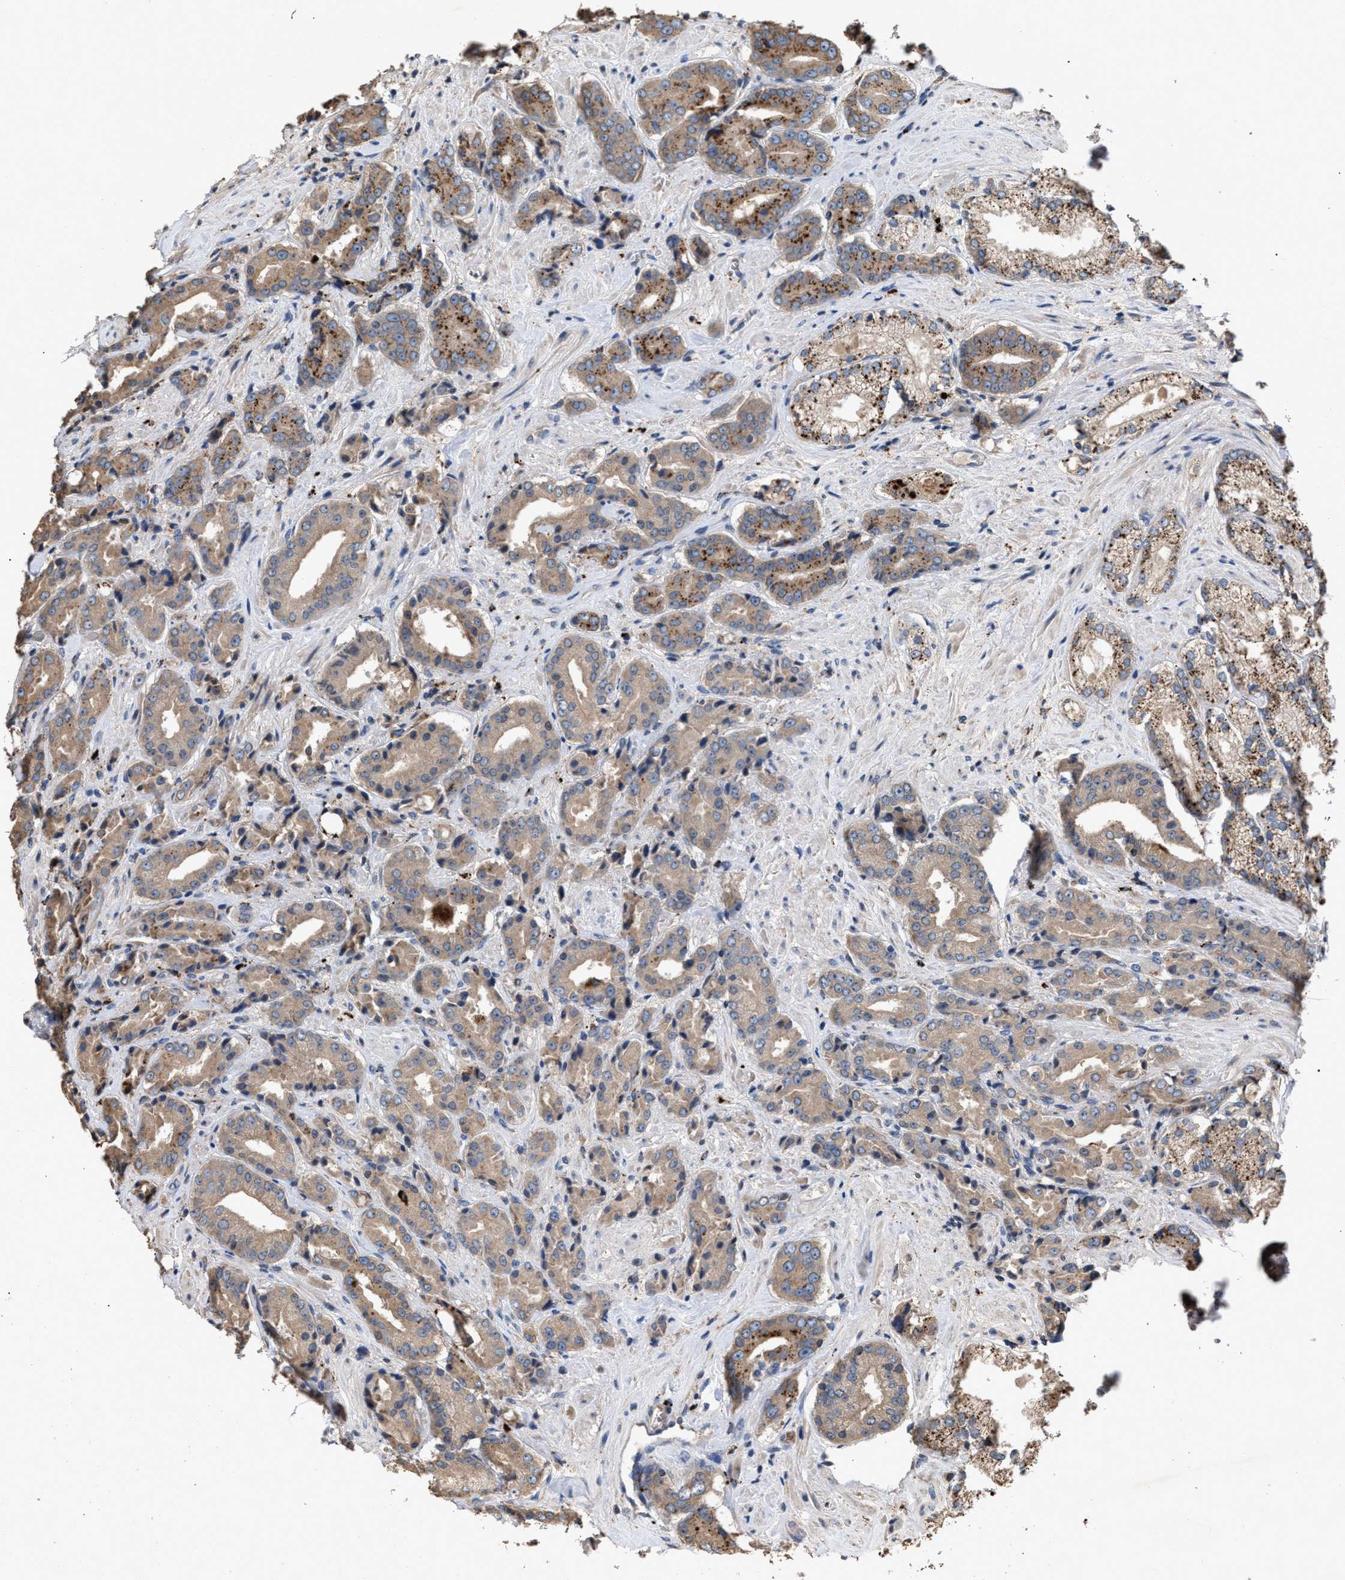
{"staining": {"intensity": "moderate", "quantity": ">75%", "location": "cytoplasmic/membranous"}, "tissue": "prostate cancer", "cell_type": "Tumor cells", "image_type": "cancer", "snomed": [{"axis": "morphology", "description": "Adenocarcinoma, High grade"}, {"axis": "topography", "description": "Prostate"}], "caption": "Human prostate high-grade adenocarcinoma stained with a protein marker demonstrates moderate staining in tumor cells.", "gene": "ELMO3", "patient": {"sex": "male", "age": 71}}